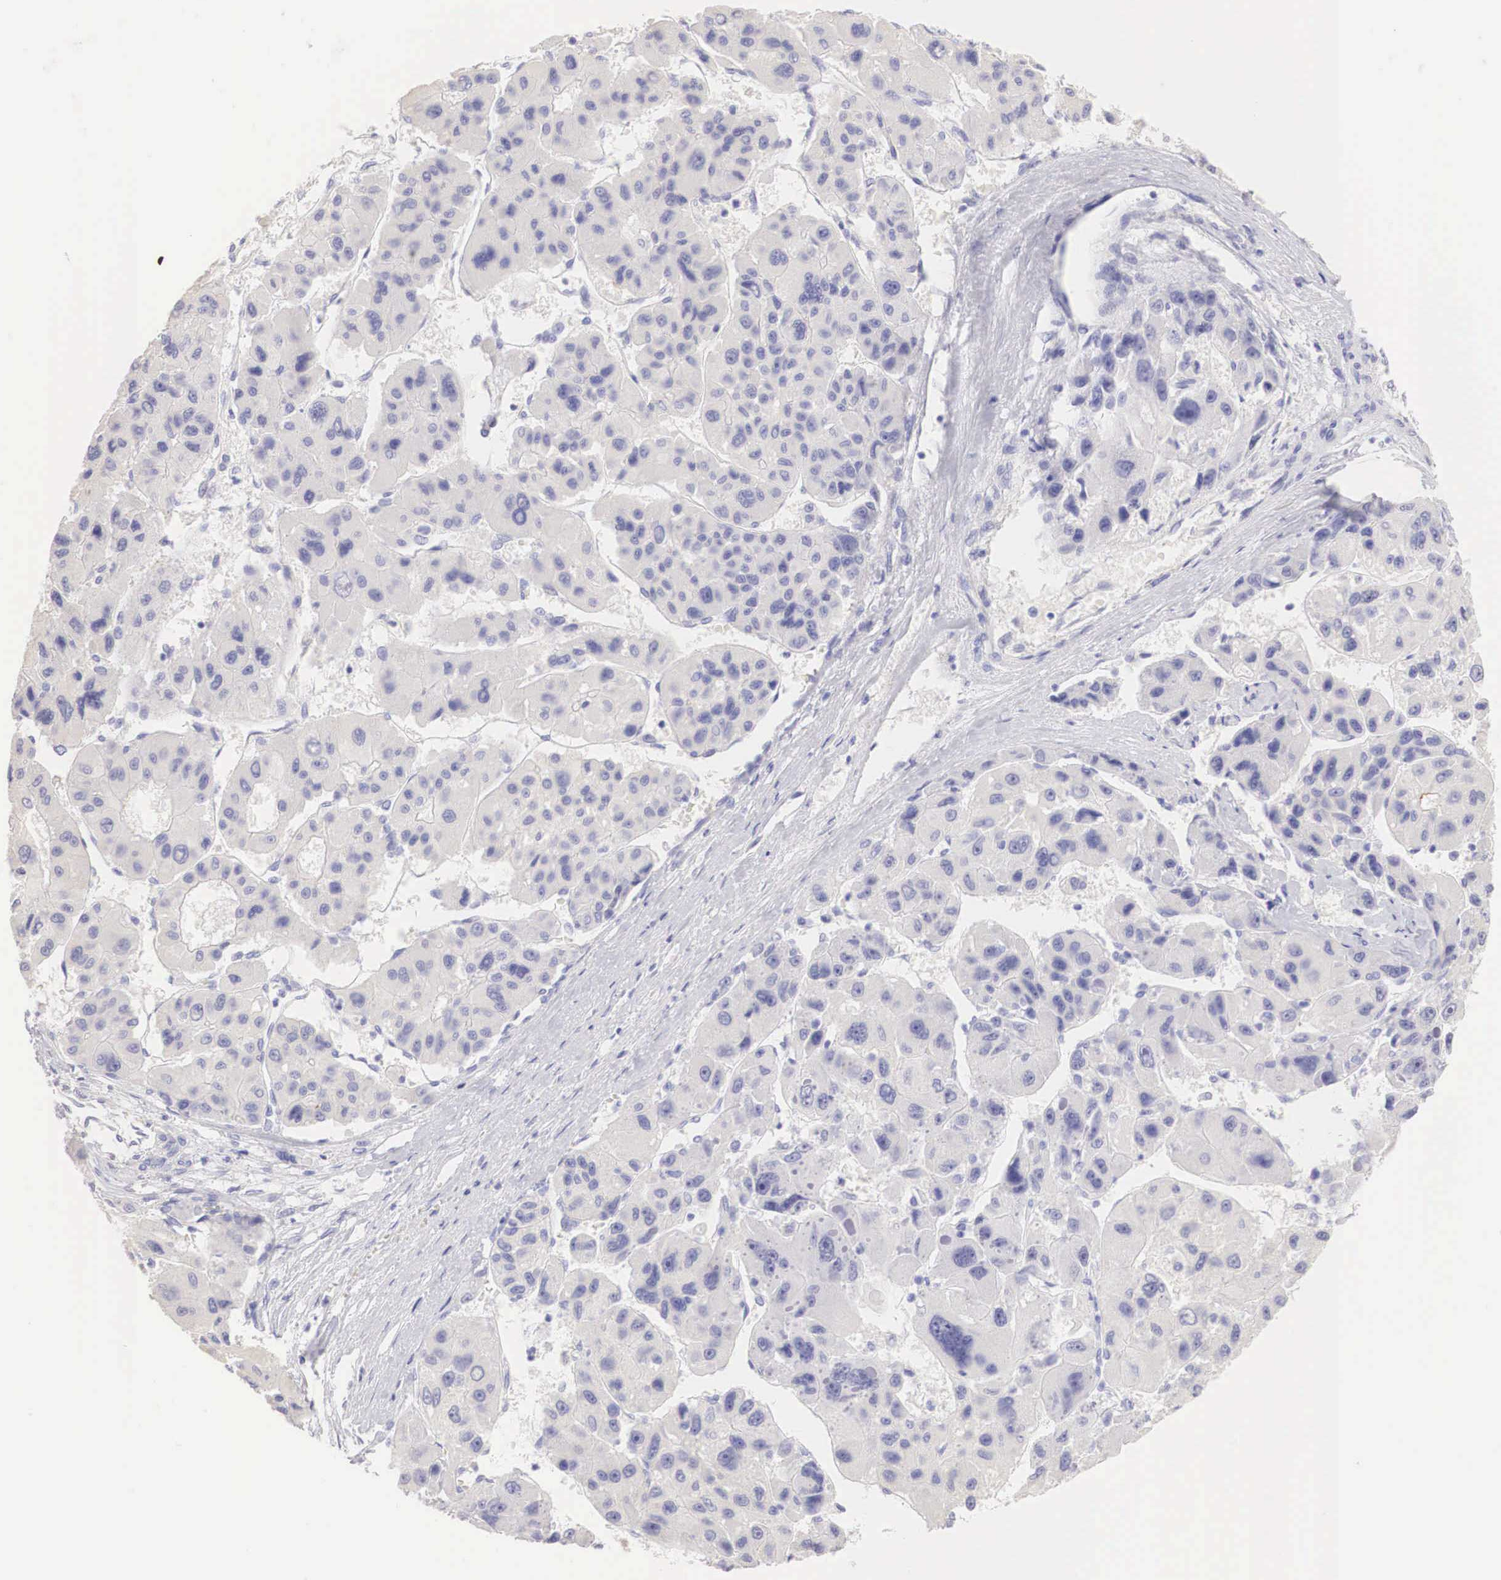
{"staining": {"intensity": "negative", "quantity": "none", "location": "none"}, "tissue": "liver cancer", "cell_type": "Tumor cells", "image_type": "cancer", "snomed": [{"axis": "morphology", "description": "Carcinoma, Hepatocellular, NOS"}, {"axis": "topography", "description": "Liver"}], "caption": "Immunohistochemical staining of liver cancer reveals no significant staining in tumor cells.", "gene": "ERBB2", "patient": {"sex": "male", "age": 64}}